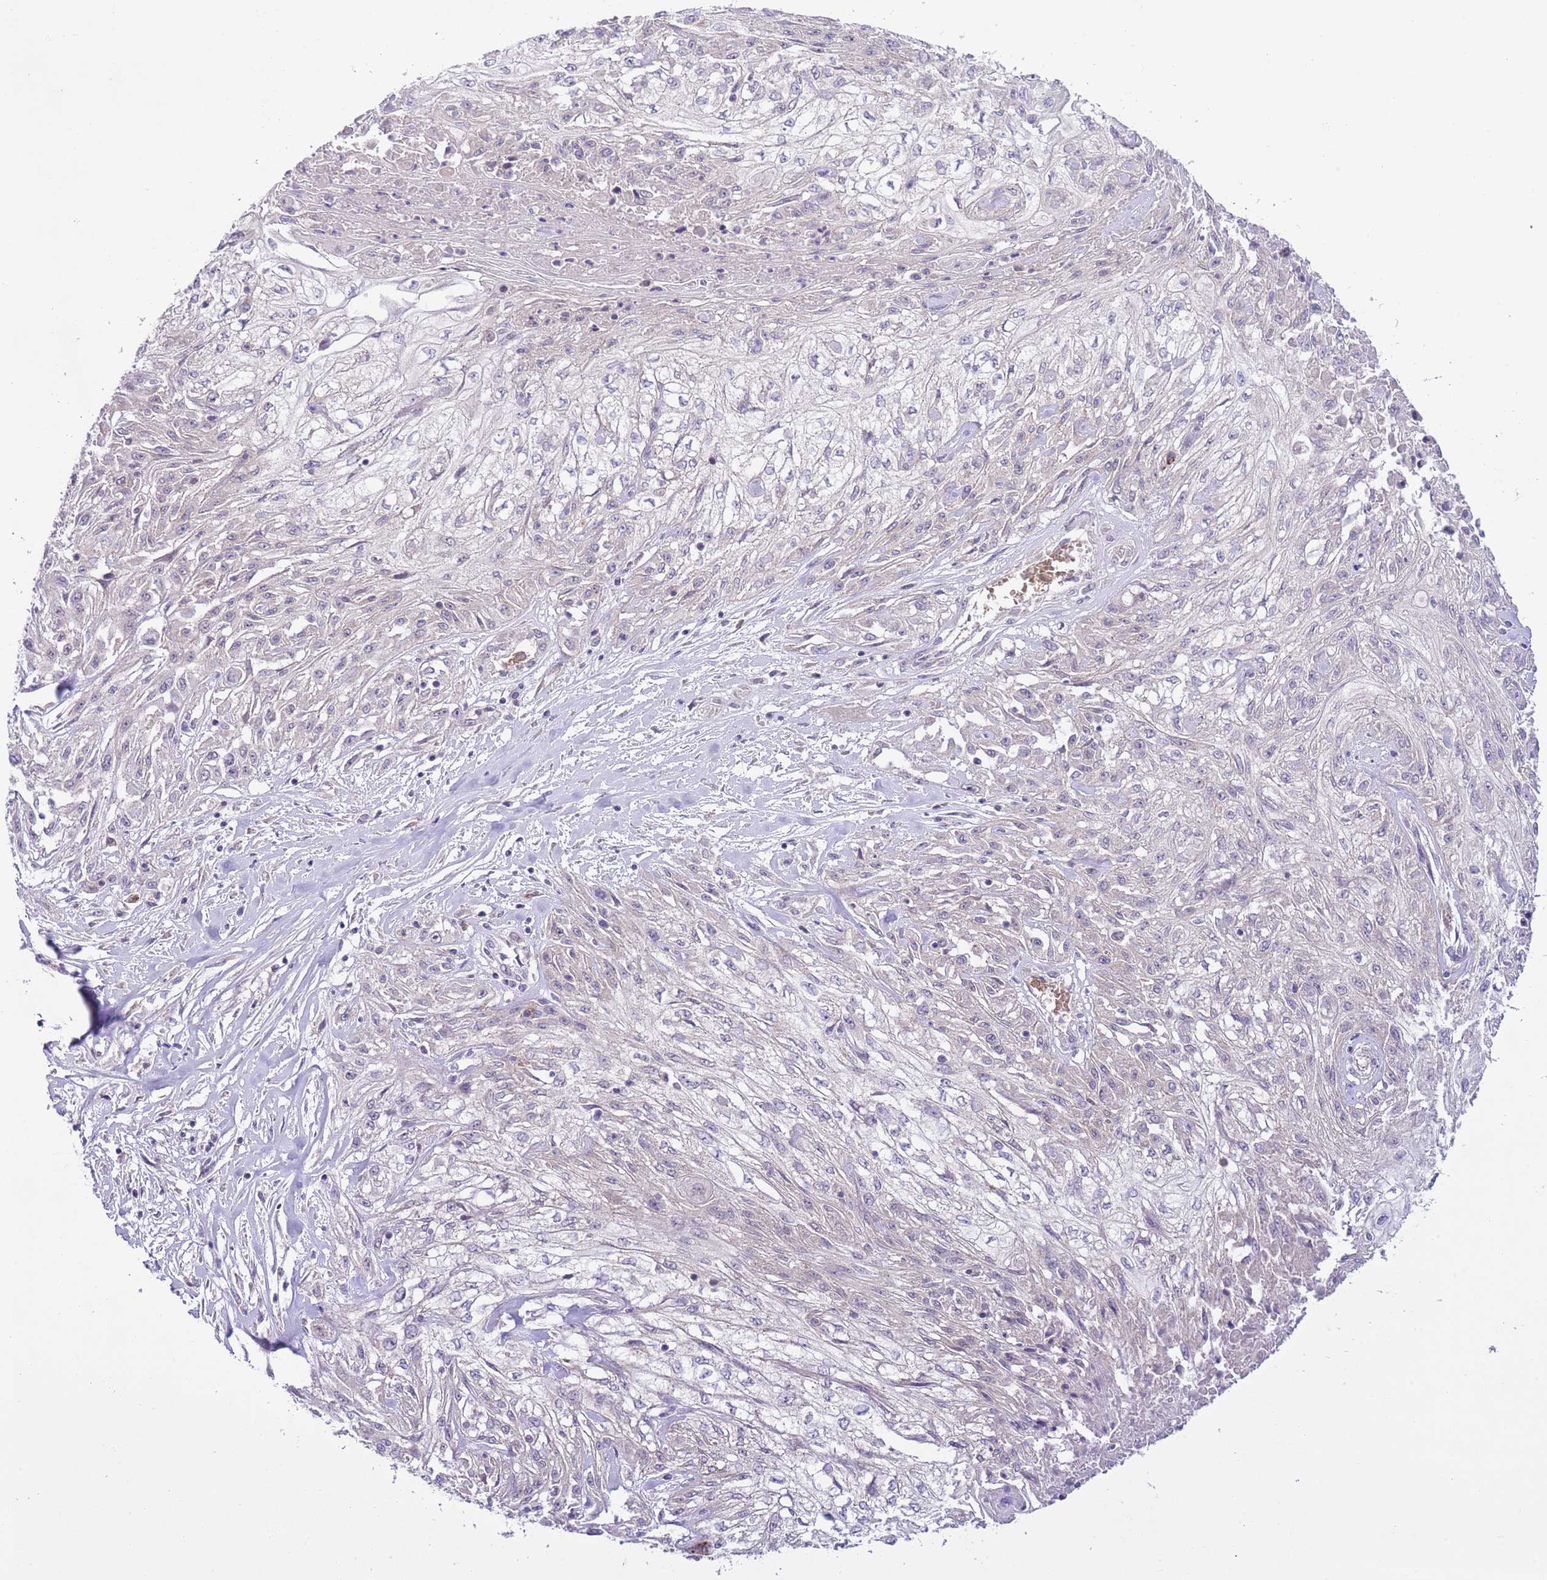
{"staining": {"intensity": "negative", "quantity": "none", "location": "none"}, "tissue": "skin cancer", "cell_type": "Tumor cells", "image_type": "cancer", "snomed": [{"axis": "morphology", "description": "Squamous cell carcinoma, NOS"}, {"axis": "morphology", "description": "Squamous cell carcinoma, metastatic, NOS"}, {"axis": "topography", "description": "Skin"}, {"axis": "topography", "description": "Lymph node"}], "caption": "Tumor cells show no significant positivity in skin cancer.", "gene": "GALK2", "patient": {"sex": "male", "age": 75}}